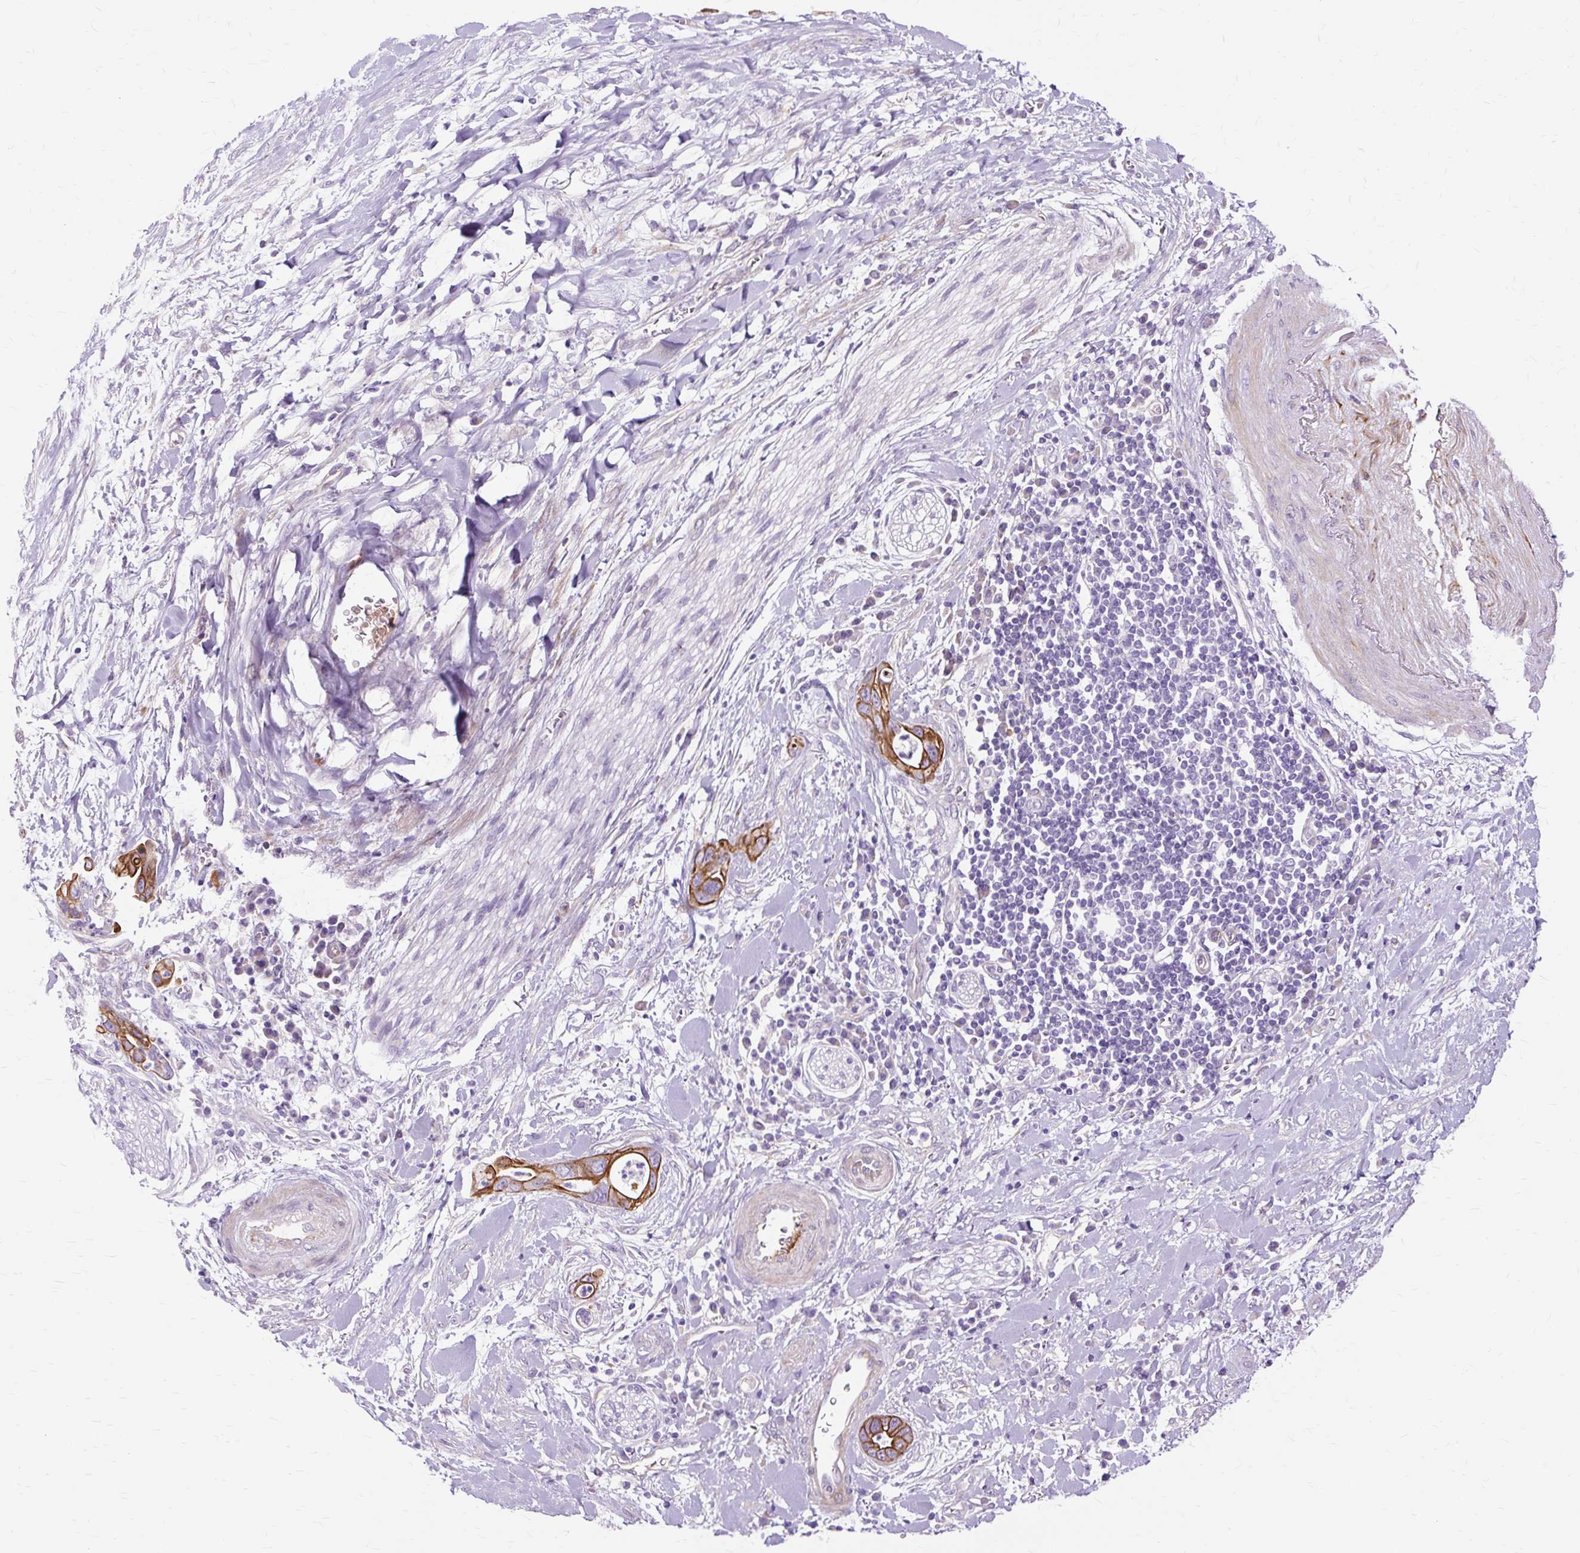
{"staining": {"intensity": "strong", "quantity": ">75%", "location": "cytoplasmic/membranous"}, "tissue": "pancreatic cancer", "cell_type": "Tumor cells", "image_type": "cancer", "snomed": [{"axis": "morphology", "description": "Adenocarcinoma, NOS"}, {"axis": "topography", "description": "Pancreas"}], "caption": "Immunohistochemistry histopathology image of pancreatic cancer (adenocarcinoma) stained for a protein (brown), which exhibits high levels of strong cytoplasmic/membranous positivity in approximately >75% of tumor cells.", "gene": "DCTN4", "patient": {"sex": "male", "age": 75}}